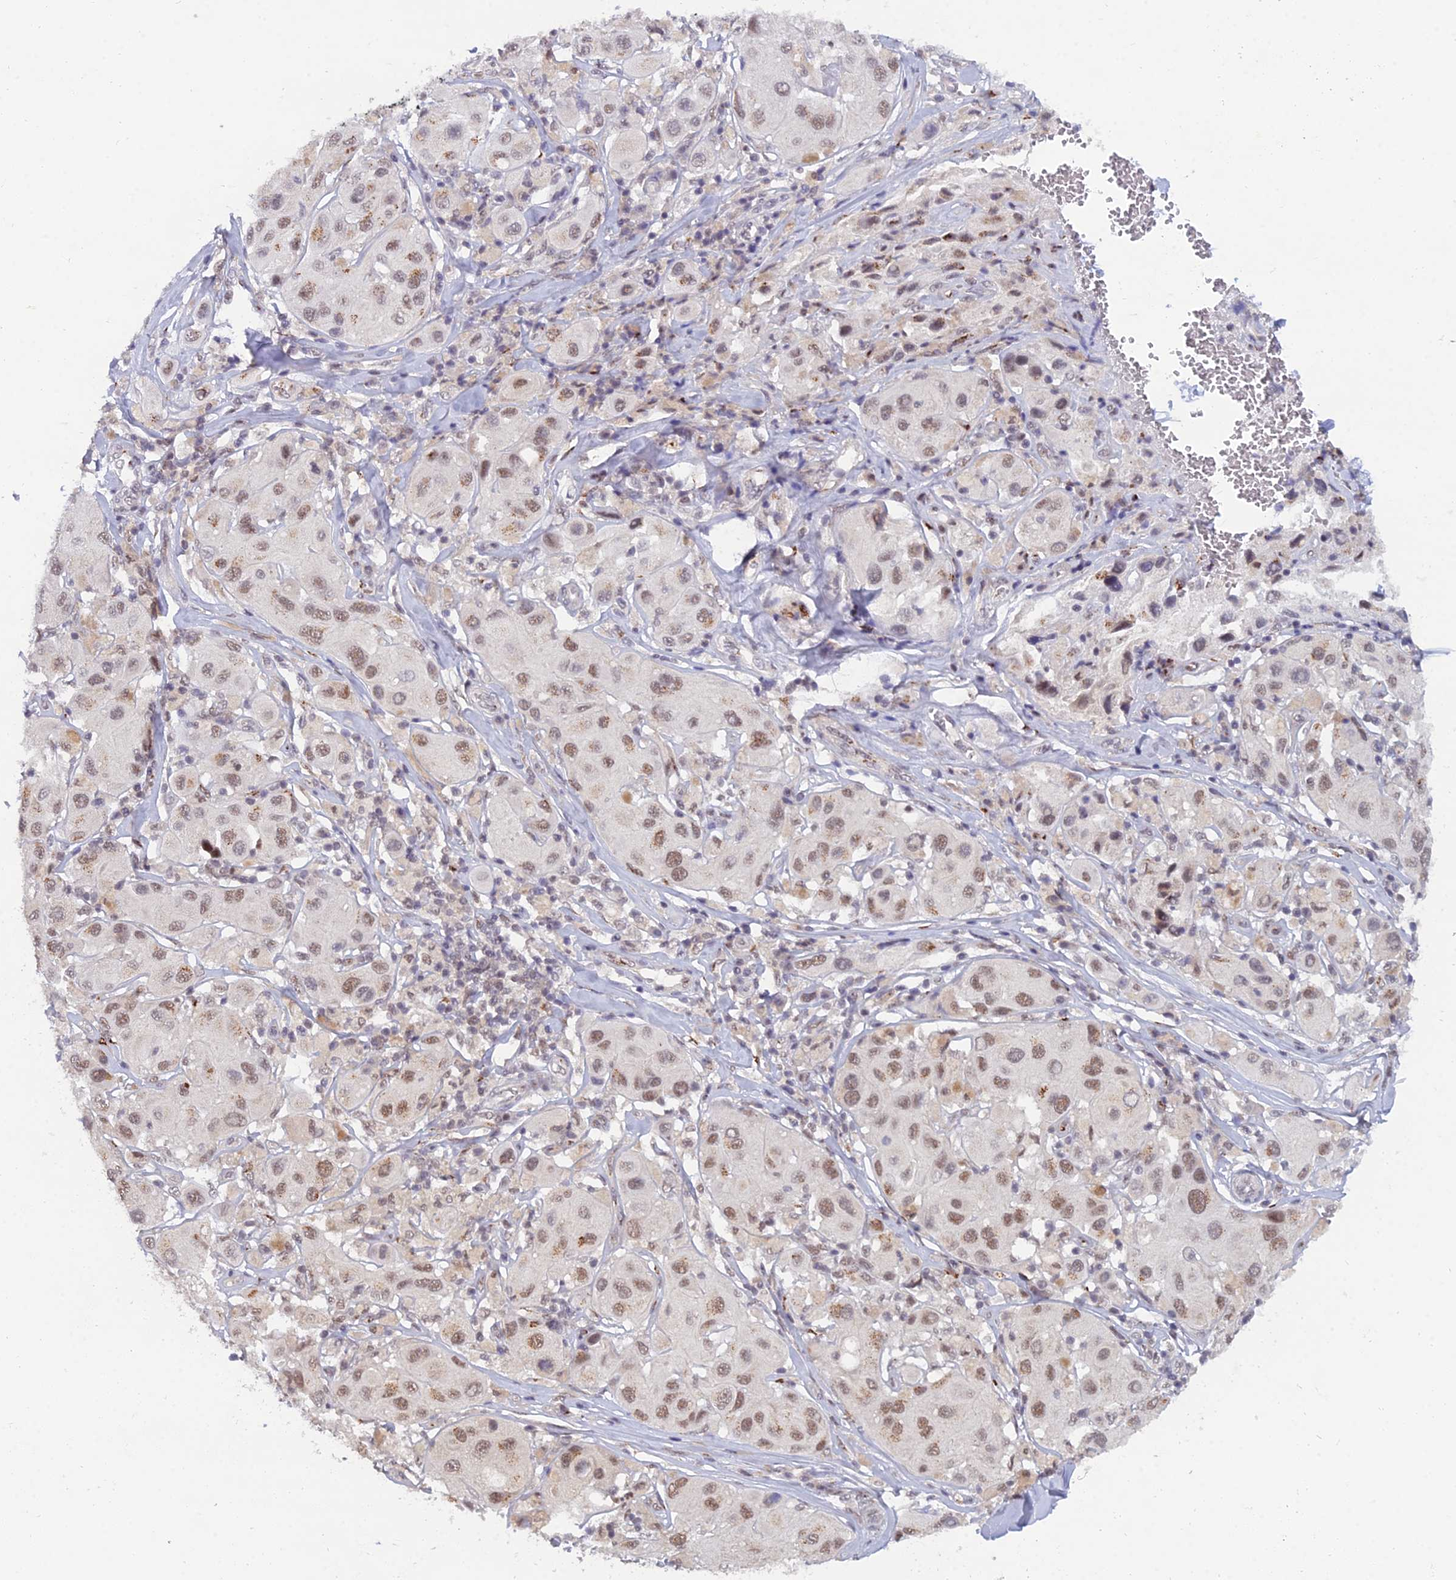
{"staining": {"intensity": "moderate", "quantity": ">75%", "location": "nuclear"}, "tissue": "melanoma", "cell_type": "Tumor cells", "image_type": "cancer", "snomed": [{"axis": "morphology", "description": "Malignant melanoma, Metastatic site"}, {"axis": "topography", "description": "Skin"}], "caption": "Moderate nuclear protein expression is present in approximately >75% of tumor cells in malignant melanoma (metastatic site).", "gene": "THOC3", "patient": {"sex": "male", "age": 41}}